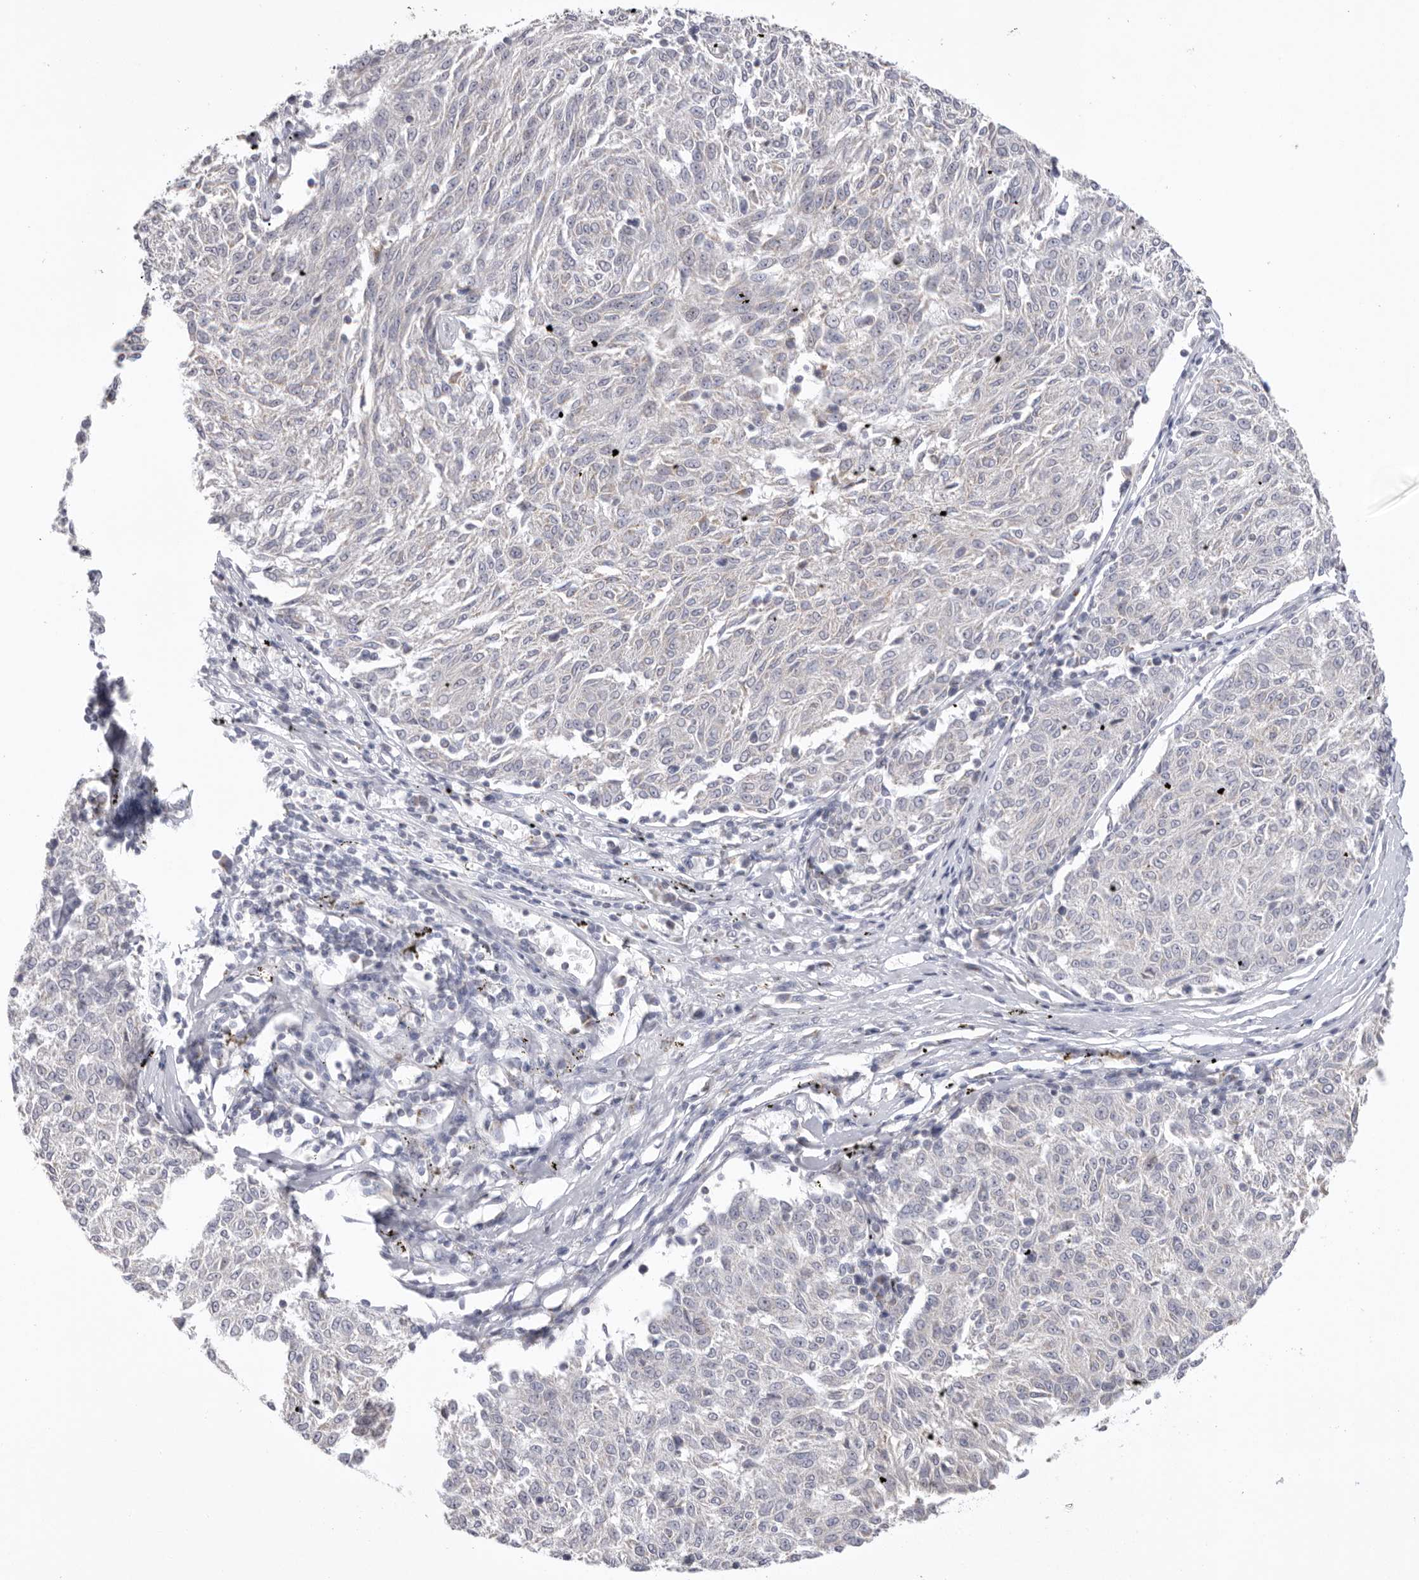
{"staining": {"intensity": "negative", "quantity": "none", "location": "none"}, "tissue": "melanoma", "cell_type": "Tumor cells", "image_type": "cancer", "snomed": [{"axis": "morphology", "description": "Malignant melanoma, NOS"}, {"axis": "topography", "description": "Skin"}], "caption": "This is a photomicrograph of immunohistochemistry staining of melanoma, which shows no expression in tumor cells.", "gene": "VDAC3", "patient": {"sex": "female", "age": 72}}